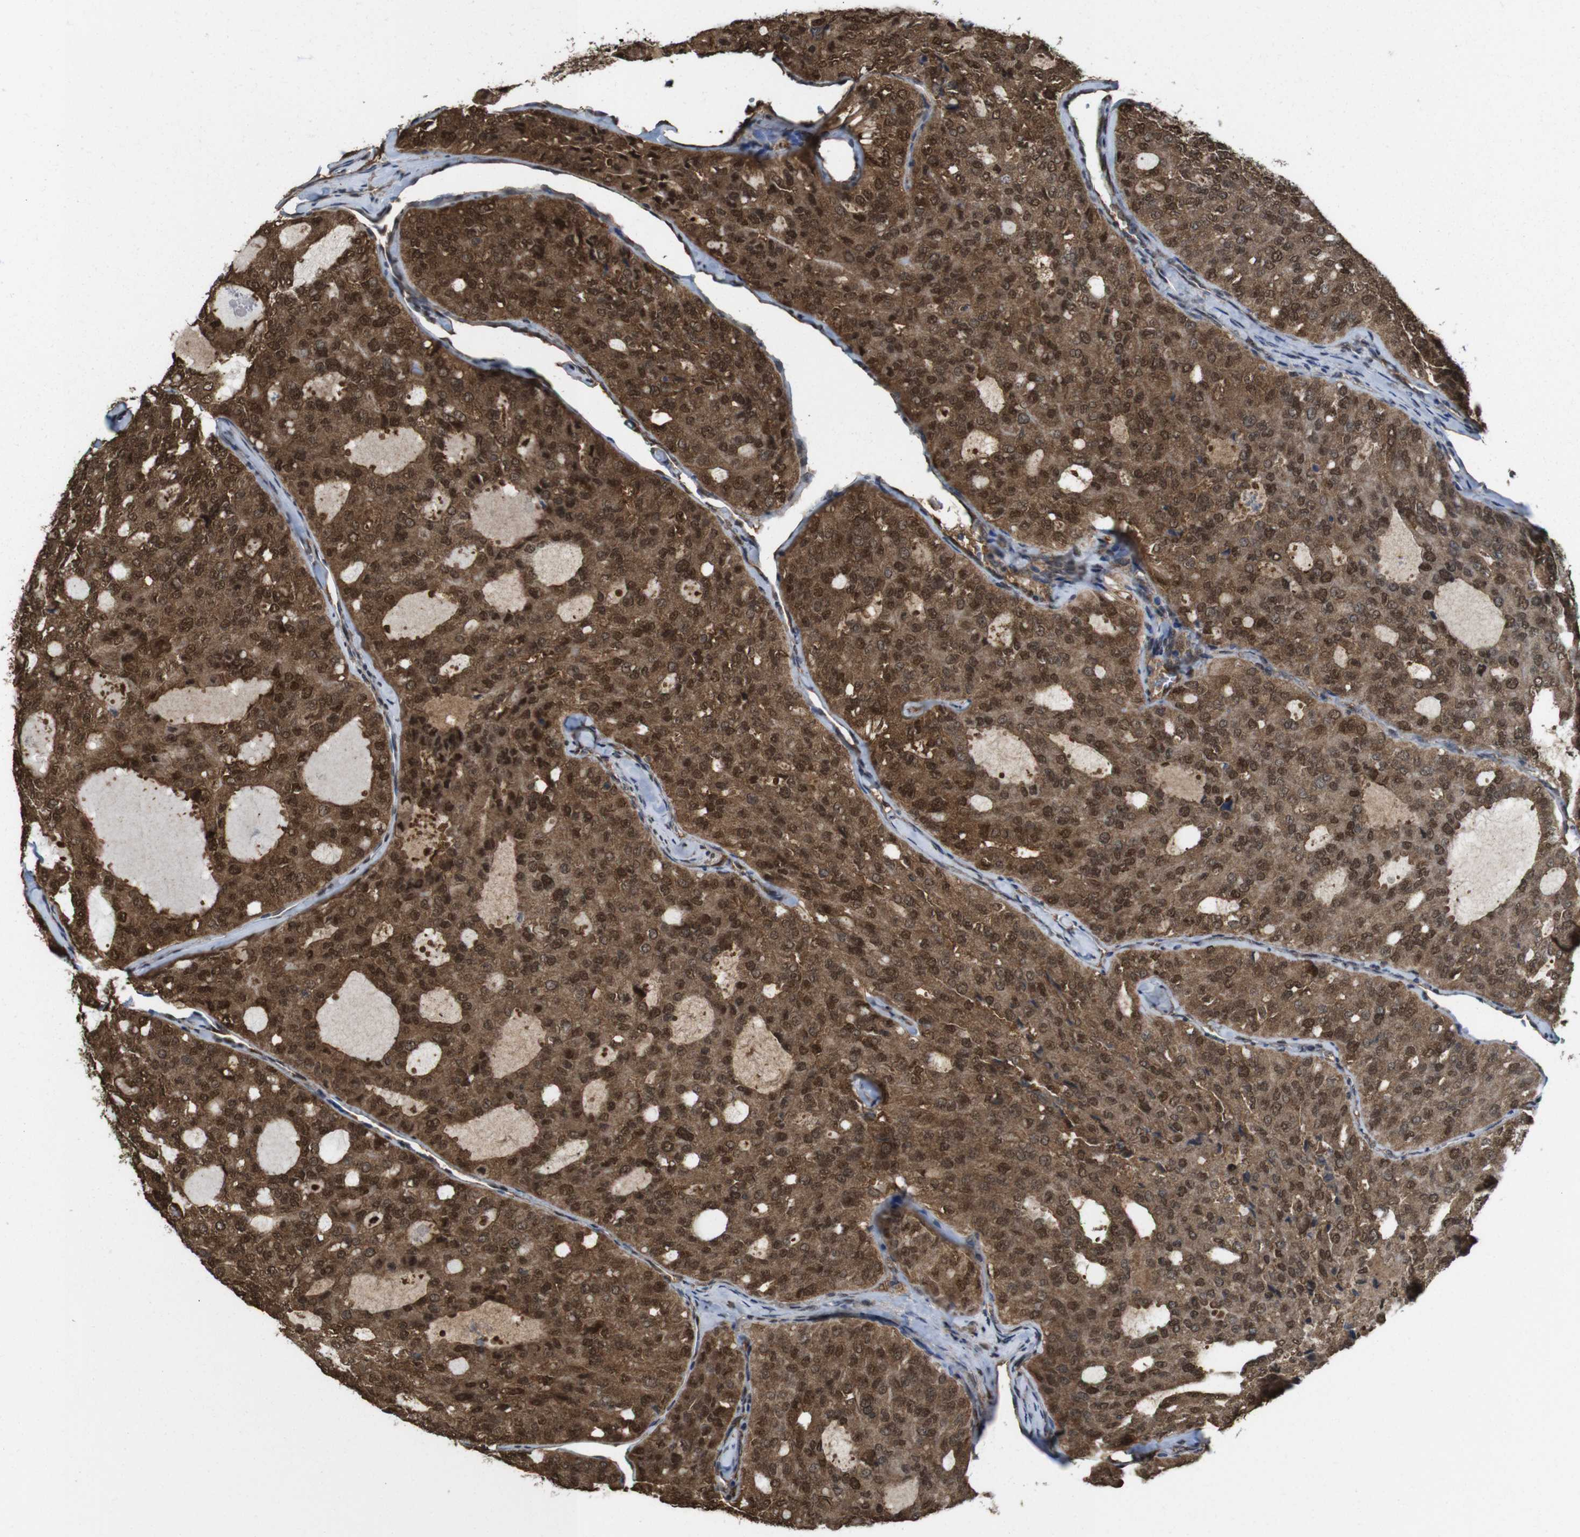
{"staining": {"intensity": "strong", "quantity": ">75%", "location": "cytoplasmic/membranous,nuclear"}, "tissue": "thyroid cancer", "cell_type": "Tumor cells", "image_type": "cancer", "snomed": [{"axis": "morphology", "description": "Follicular adenoma carcinoma, NOS"}, {"axis": "topography", "description": "Thyroid gland"}], "caption": "DAB immunohistochemical staining of thyroid follicular adenoma carcinoma reveals strong cytoplasmic/membranous and nuclear protein positivity in approximately >75% of tumor cells.", "gene": "YWHAG", "patient": {"sex": "male", "age": 75}}